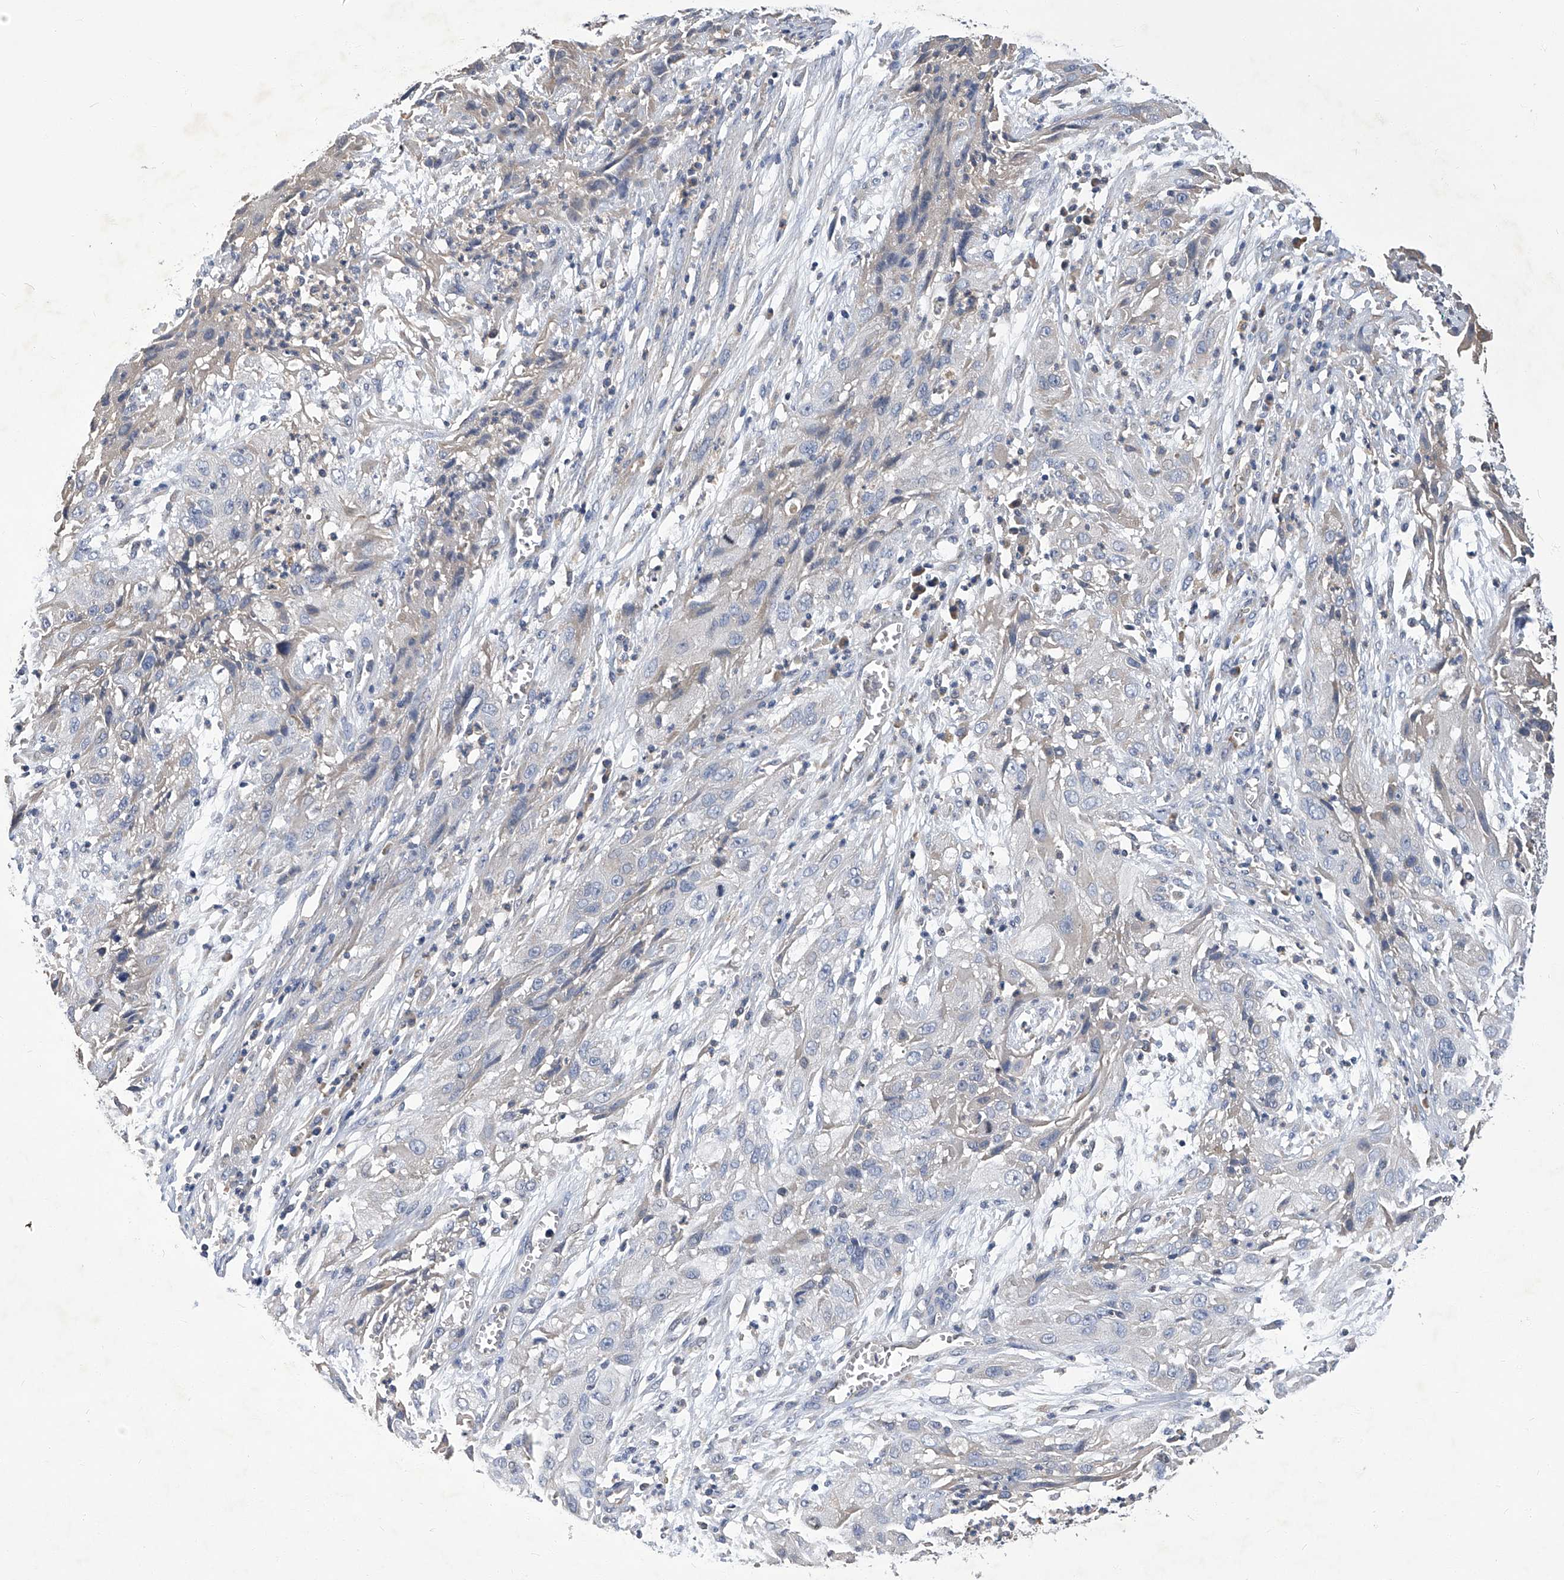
{"staining": {"intensity": "negative", "quantity": "none", "location": "none"}, "tissue": "cervical cancer", "cell_type": "Tumor cells", "image_type": "cancer", "snomed": [{"axis": "morphology", "description": "Squamous cell carcinoma, NOS"}, {"axis": "topography", "description": "Cervix"}], "caption": "This is a micrograph of immunohistochemistry staining of squamous cell carcinoma (cervical), which shows no positivity in tumor cells. (DAB immunohistochemistry, high magnification).", "gene": "TGFBR1", "patient": {"sex": "female", "age": 32}}